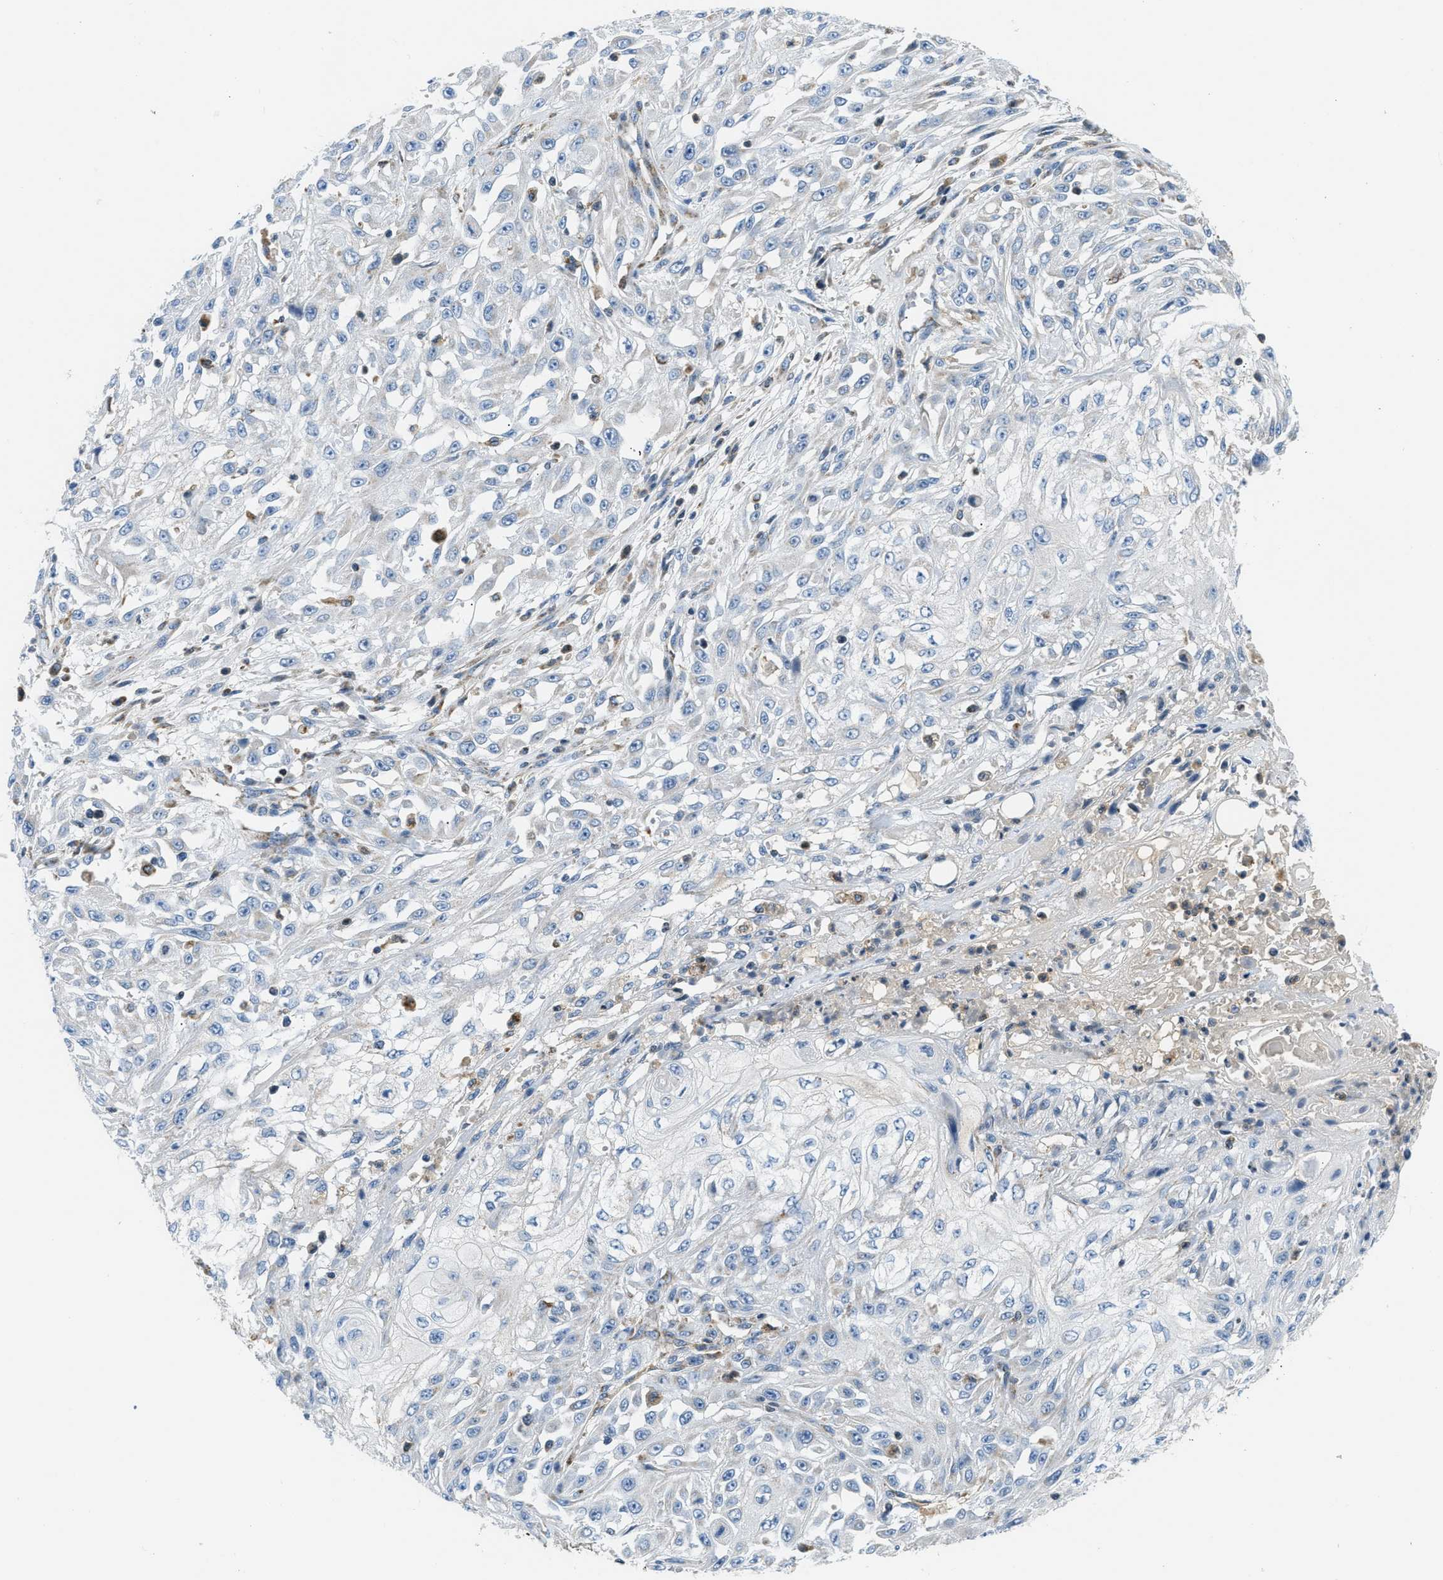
{"staining": {"intensity": "negative", "quantity": "none", "location": "none"}, "tissue": "skin cancer", "cell_type": "Tumor cells", "image_type": "cancer", "snomed": [{"axis": "morphology", "description": "Squamous cell carcinoma, NOS"}, {"axis": "morphology", "description": "Squamous cell carcinoma, metastatic, NOS"}, {"axis": "topography", "description": "Skin"}, {"axis": "topography", "description": "Lymph node"}], "caption": "Tumor cells show no significant expression in skin cancer (squamous cell carcinoma). The staining is performed using DAB brown chromogen with nuclei counter-stained in using hematoxylin.", "gene": "ACADVL", "patient": {"sex": "male", "age": 75}}